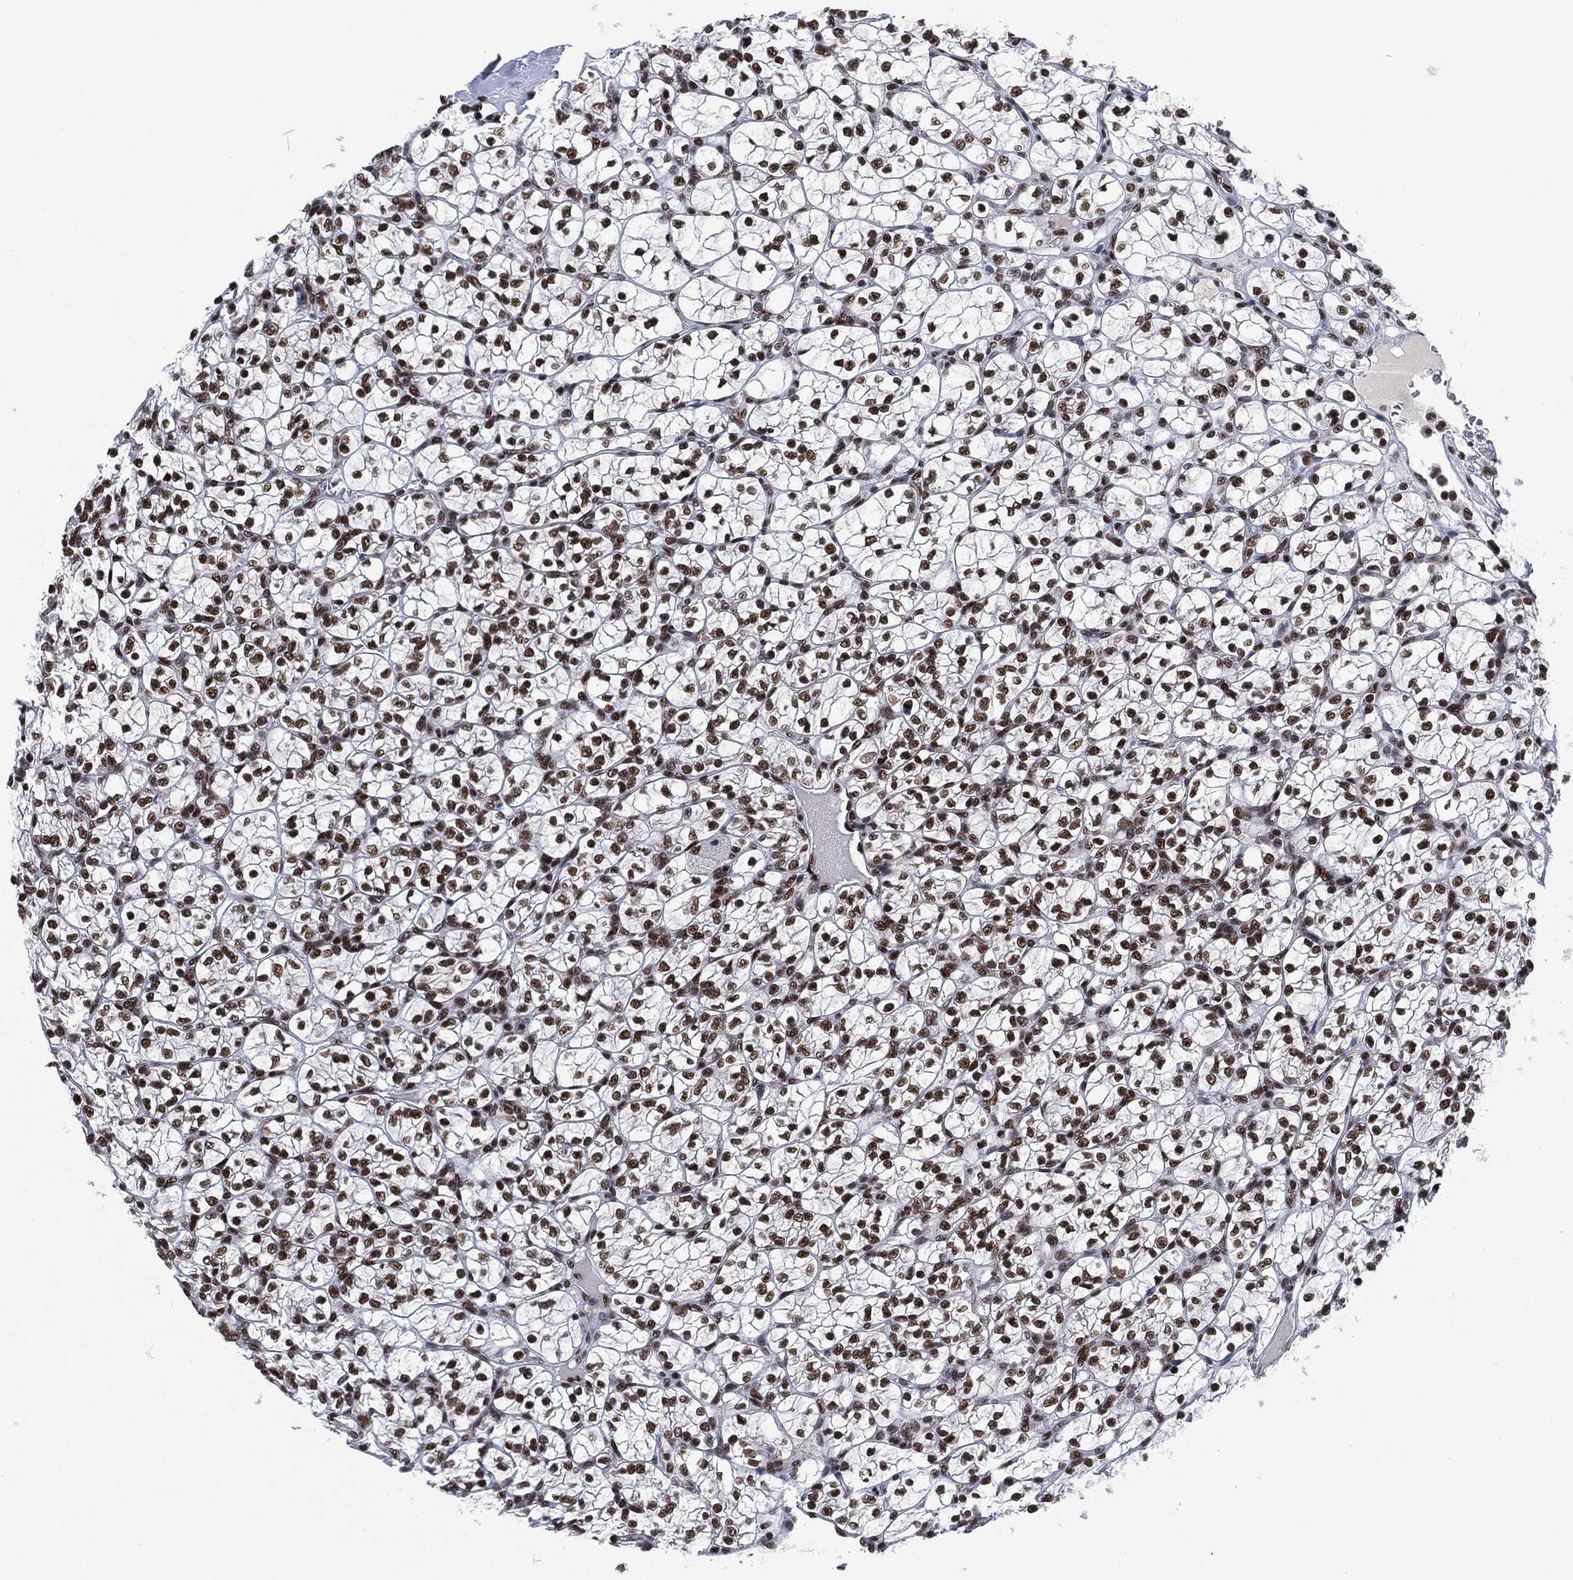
{"staining": {"intensity": "strong", "quantity": ">75%", "location": "nuclear"}, "tissue": "renal cancer", "cell_type": "Tumor cells", "image_type": "cancer", "snomed": [{"axis": "morphology", "description": "Adenocarcinoma, NOS"}, {"axis": "topography", "description": "Kidney"}], "caption": "A micrograph of human adenocarcinoma (renal) stained for a protein displays strong nuclear brown staining in tumor cells.", "gene": "DCPS", "patient": {"sex": "female", "age": 89}}